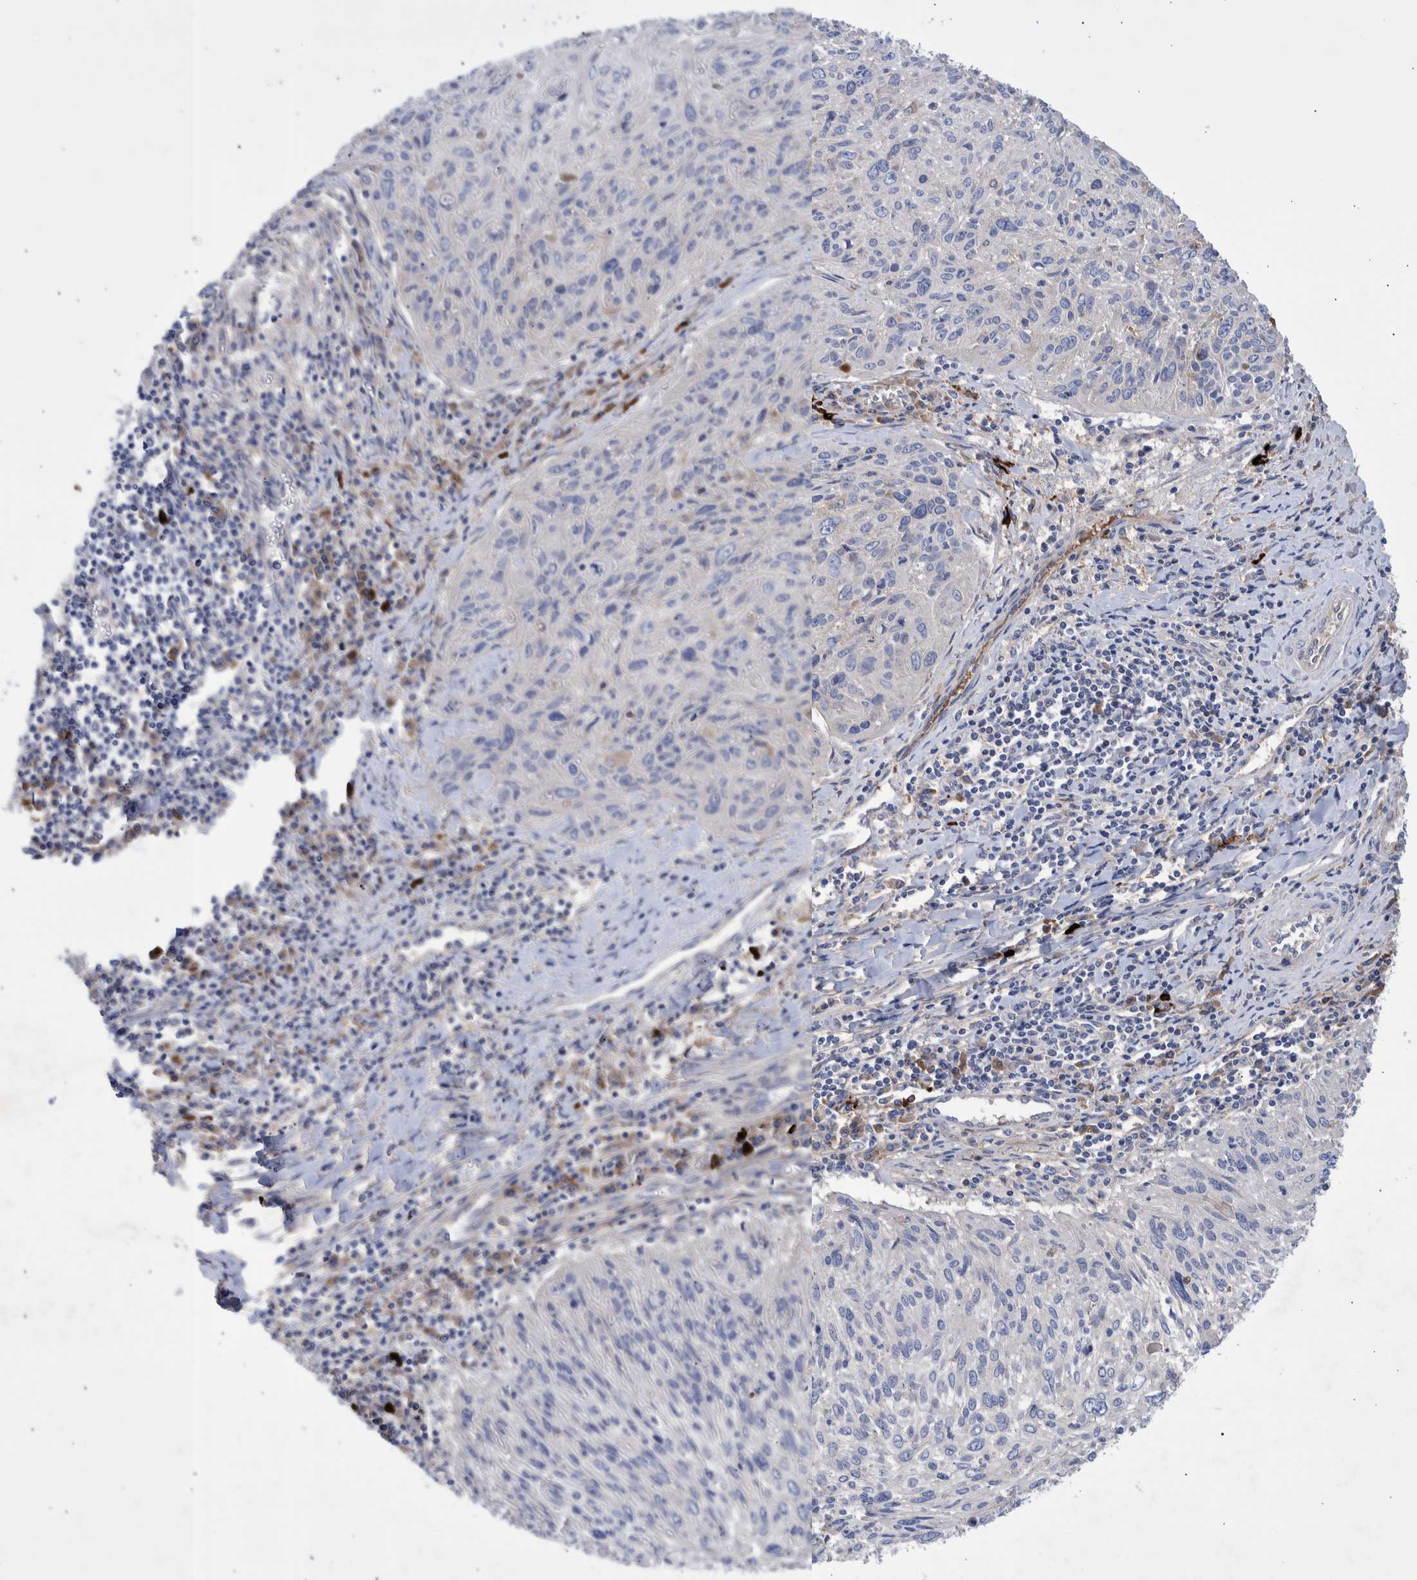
{"staining": {"intensity": "negative", "quantity": "none", "location": "none"}, "tissue": "cervical cancer", "cell_type": "Tumor cells", "image_type": "cancer", "snomed": [{"axis": "morphology", "description": "Squamous cell carcinoma, NOS"}, {"axis": "topography", "description": "Cervix"}], "caption": "An image of cervical squamous cell carcinoma stained for a protein reveals no brown staining in tumor cells.", "gene": "DLL4", "patient": {"sex": "female", "age": 51}}